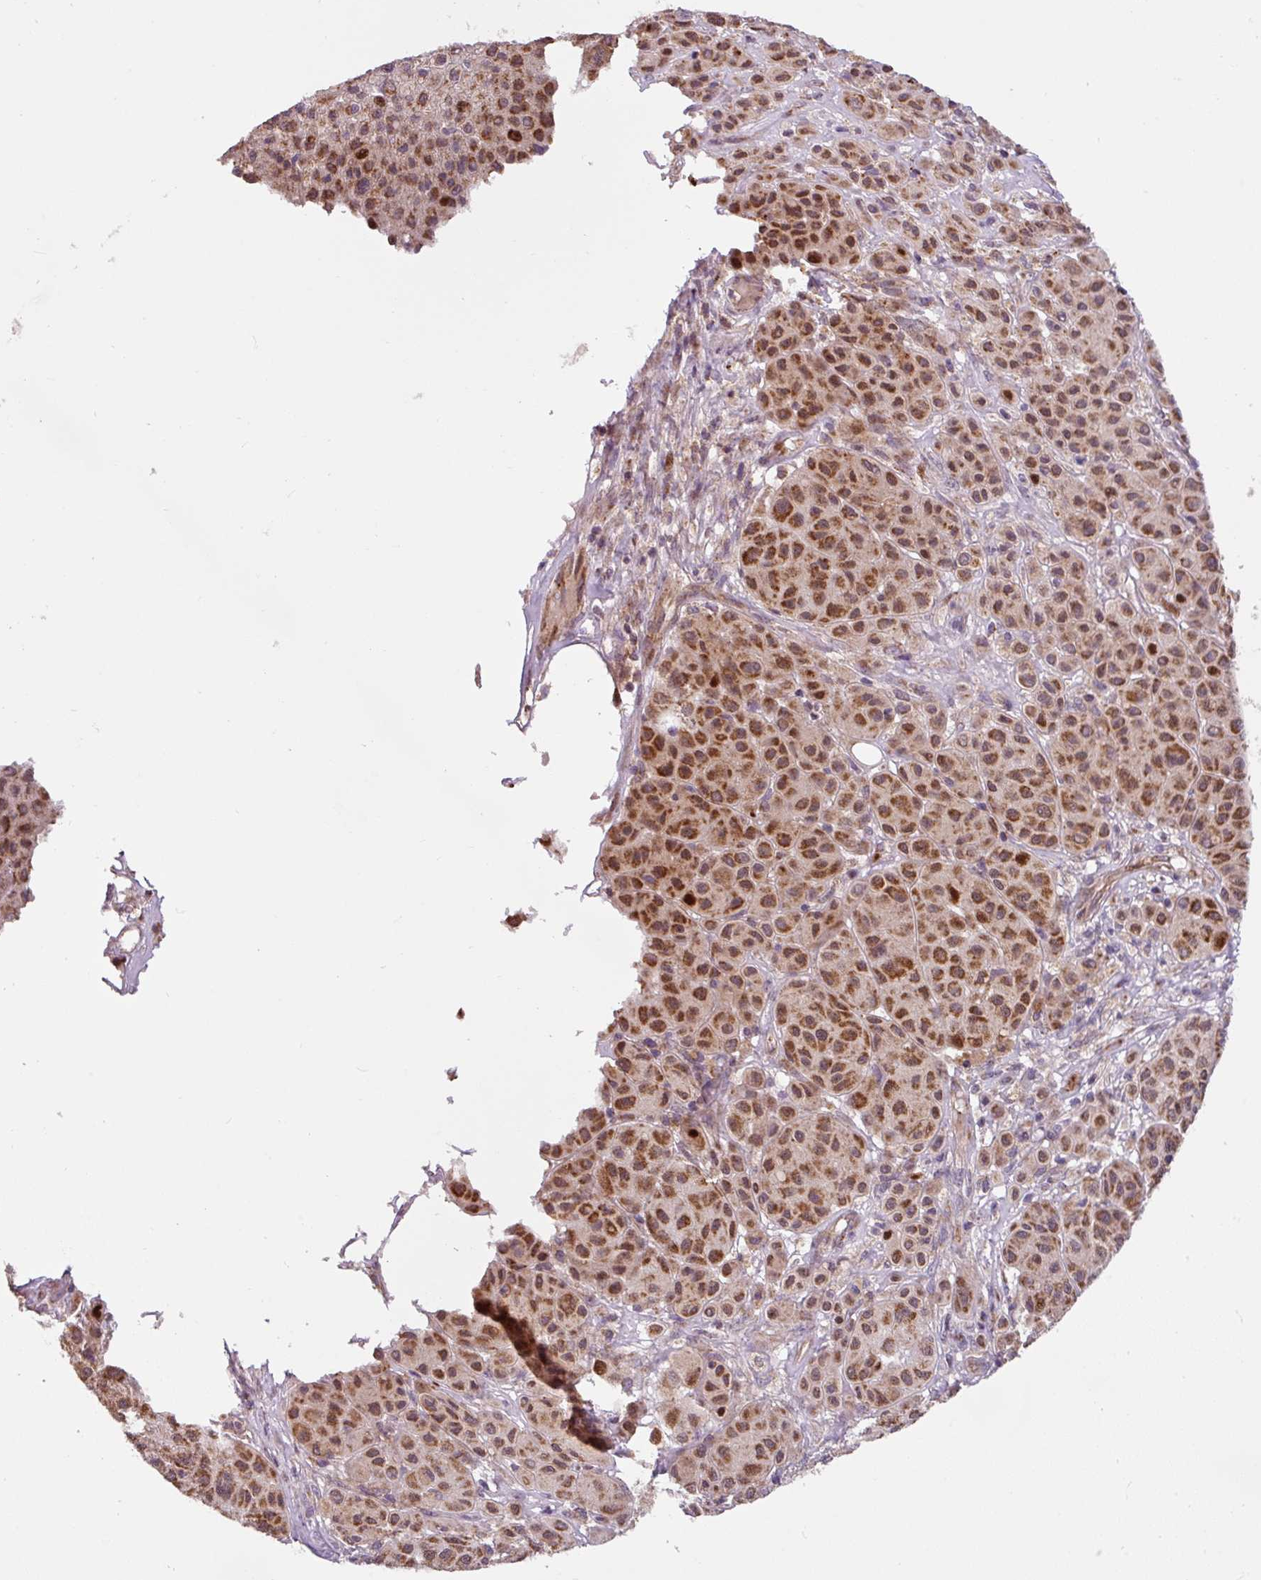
{"staining": {"intensity": "strong", "quantity": ">75%", "location": "cytoplasmic/membranous"}, "tissue": "melanoma", "cell_type": "Tumor cells", "image_type": "cancer", "snomed": [{"axis": "morphology", "description": "Malignant melanoma, Metastatic site"}, {"axis": "topography", "description": "Smooth muscle"}], "caption": "Malignant melanoma (metastatic site) was stained to show a protein in brown. There is high levels of strong cytoplasmic/membranous positivity in approximately >75% of tumor cells.", "gene": "SARS2", "patient": {"sex": "male", "age": 41}}